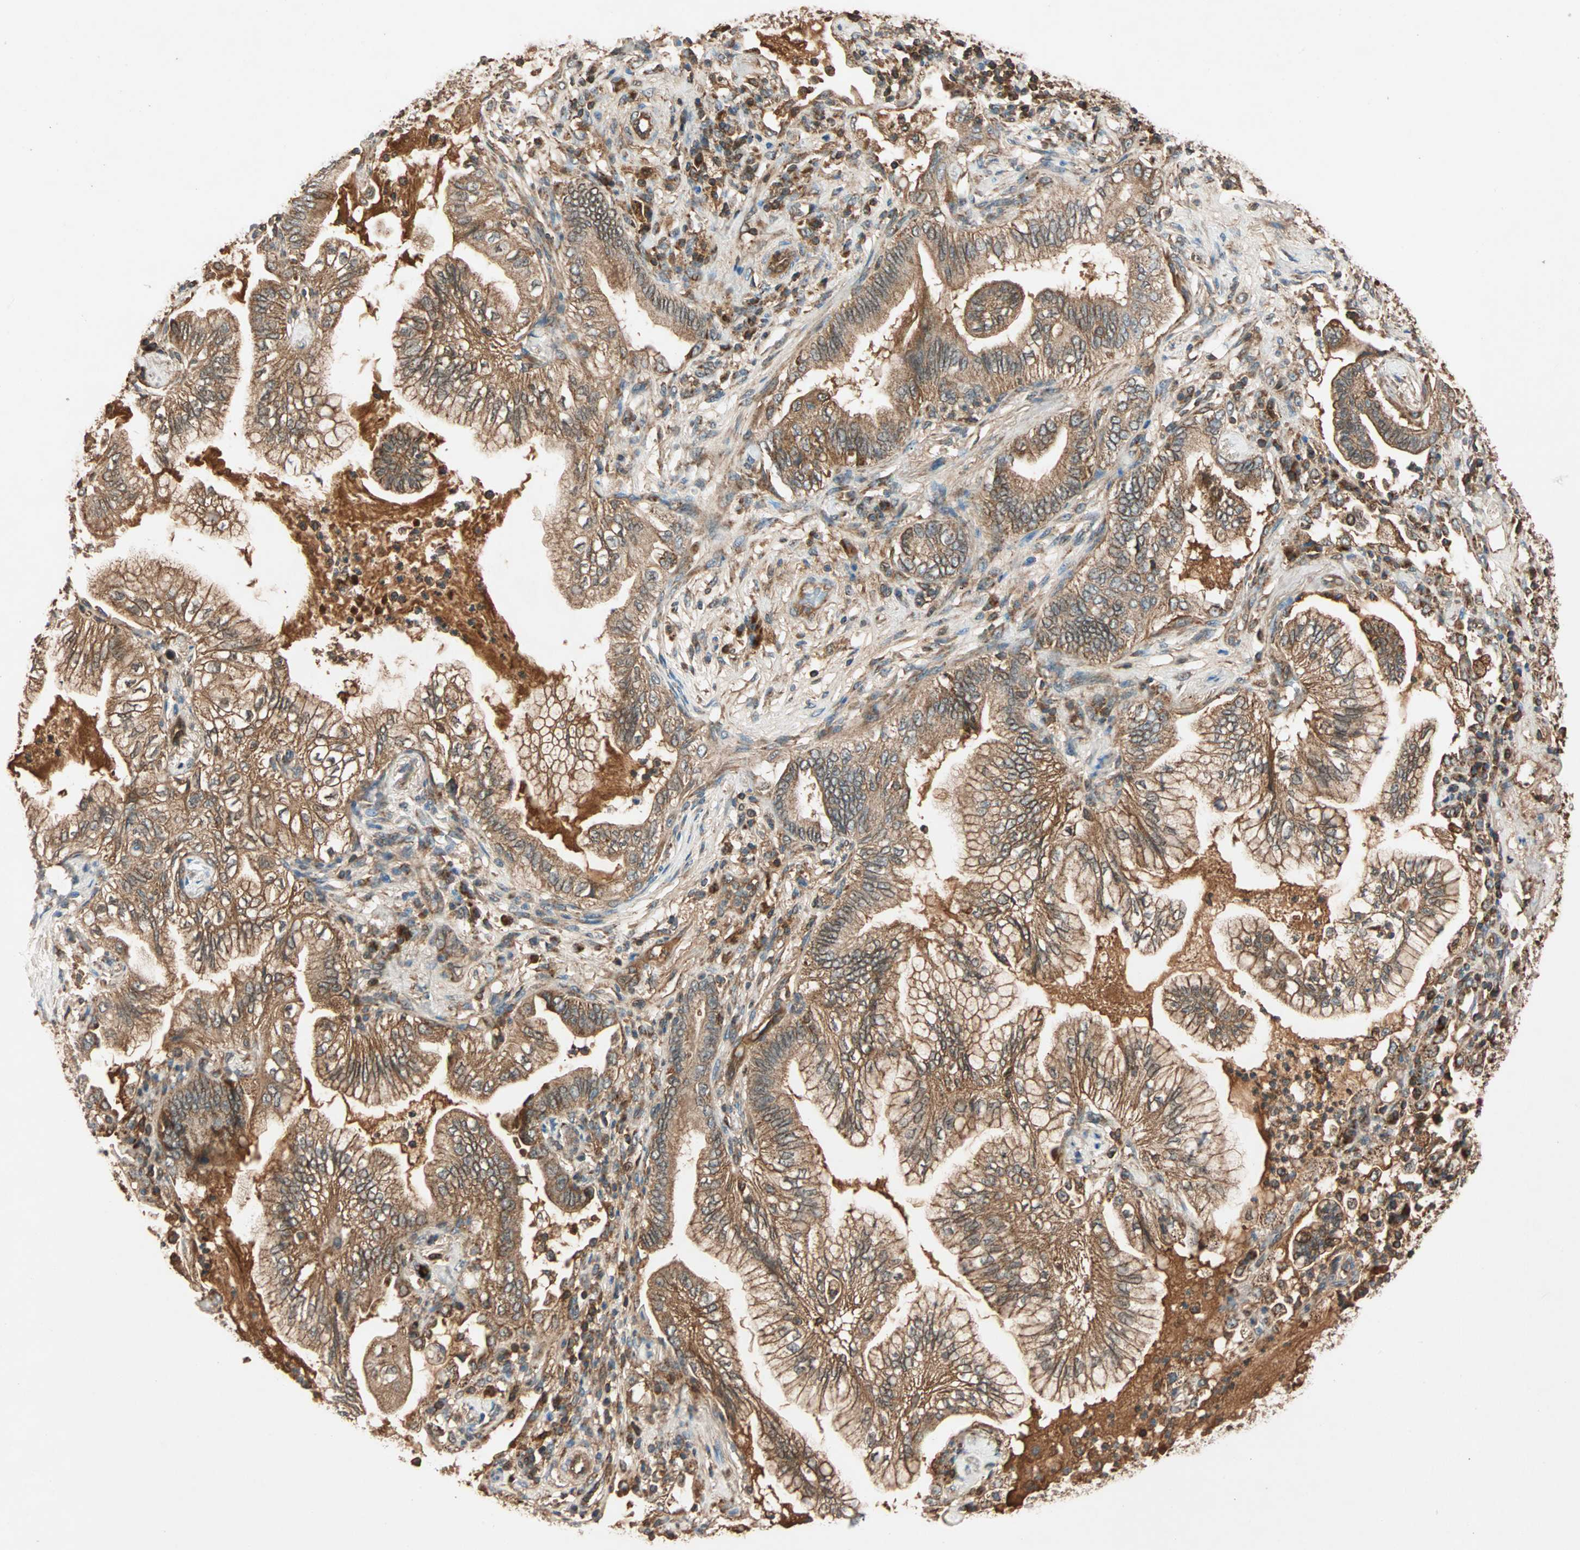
{"staining": {"intensity": "moderate", "quantity": ">75%", "location": "cytoplasmic/membranous"}, "tissue": "lung cancer", "cell_type": "Tumor cells", "image_type": "cancer", "snomed": [{"axis": "morphology", "description": "Normal tissue, NOS"}, {"axis": "morphology", "description": "Adenocarcinoma, NOS"}, {"axis": "topography", "description": "Bronchus"}, {"axis": "topography", "description": "Lung"}], "caption": "This histopathology image exhibits immunohistochemistry staining of lung cancer (adenocarcinoma), with medium moderate cytoplasmic/membranous positivity in about >75% of tumor cells.", "gene": "MAPK1", "patient": {"sex": "female", "age": 70}}